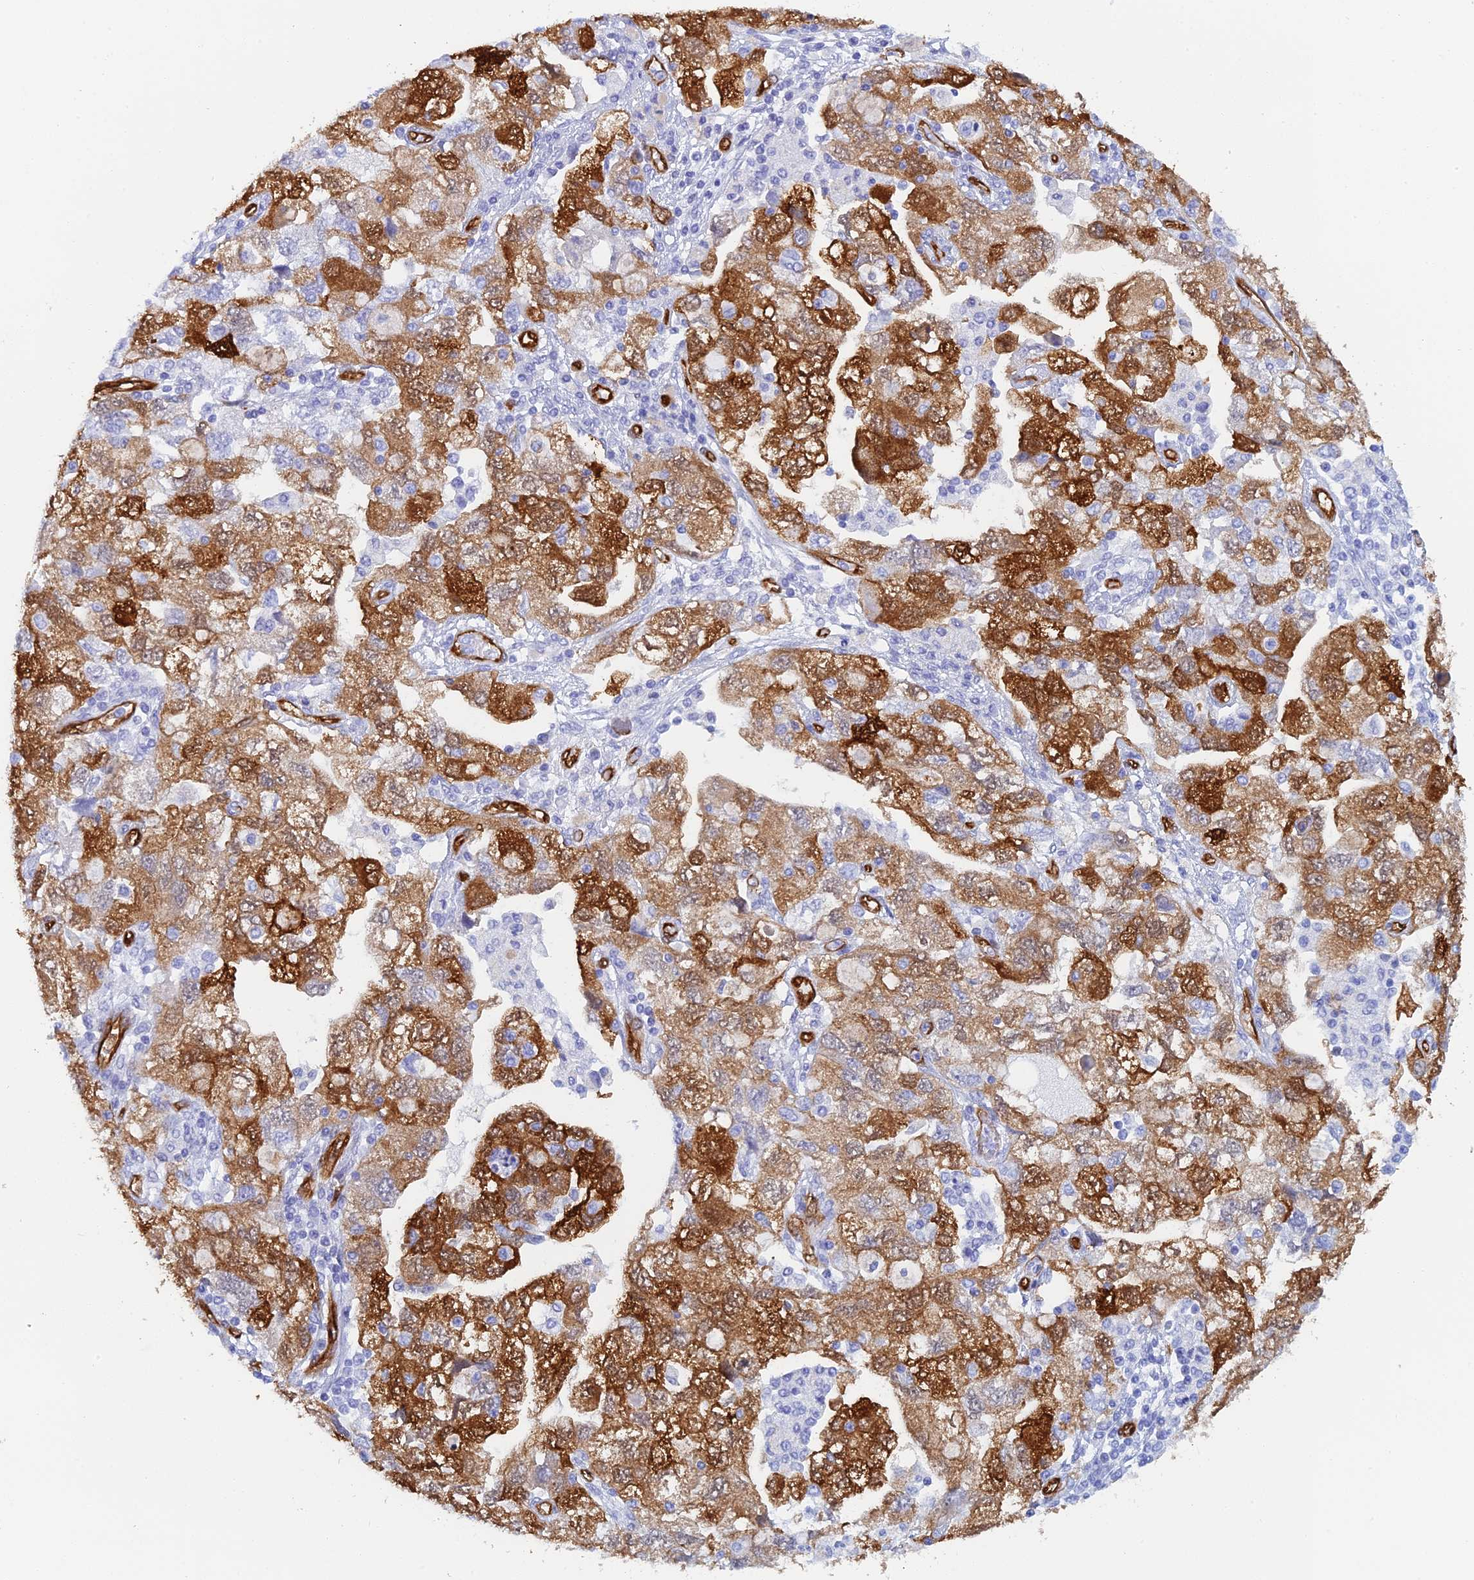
{"staining": {"intensity": "strong", "quantity": ">75%", "location": "cytoplasmic/membranous"}, "tissue": "ovarian cancer", "cell_type": "Tumor cells", "image_type": "cancer", "snomed": [{"axis": "morphology", "description": "Carcinoma, NOS"}, {"axis": "morphology", "description": "Cystadenocarcinoma, serous, NOS"}, {"axis": "topography", "description": "Ovary"}], "caption": "Human ovarian cancer (carcinoma) stained with a protein marker exhibits strong staining in tumor cells.", "gene": "CRIP2", "patient": {"sex": "female", "age": 69}}